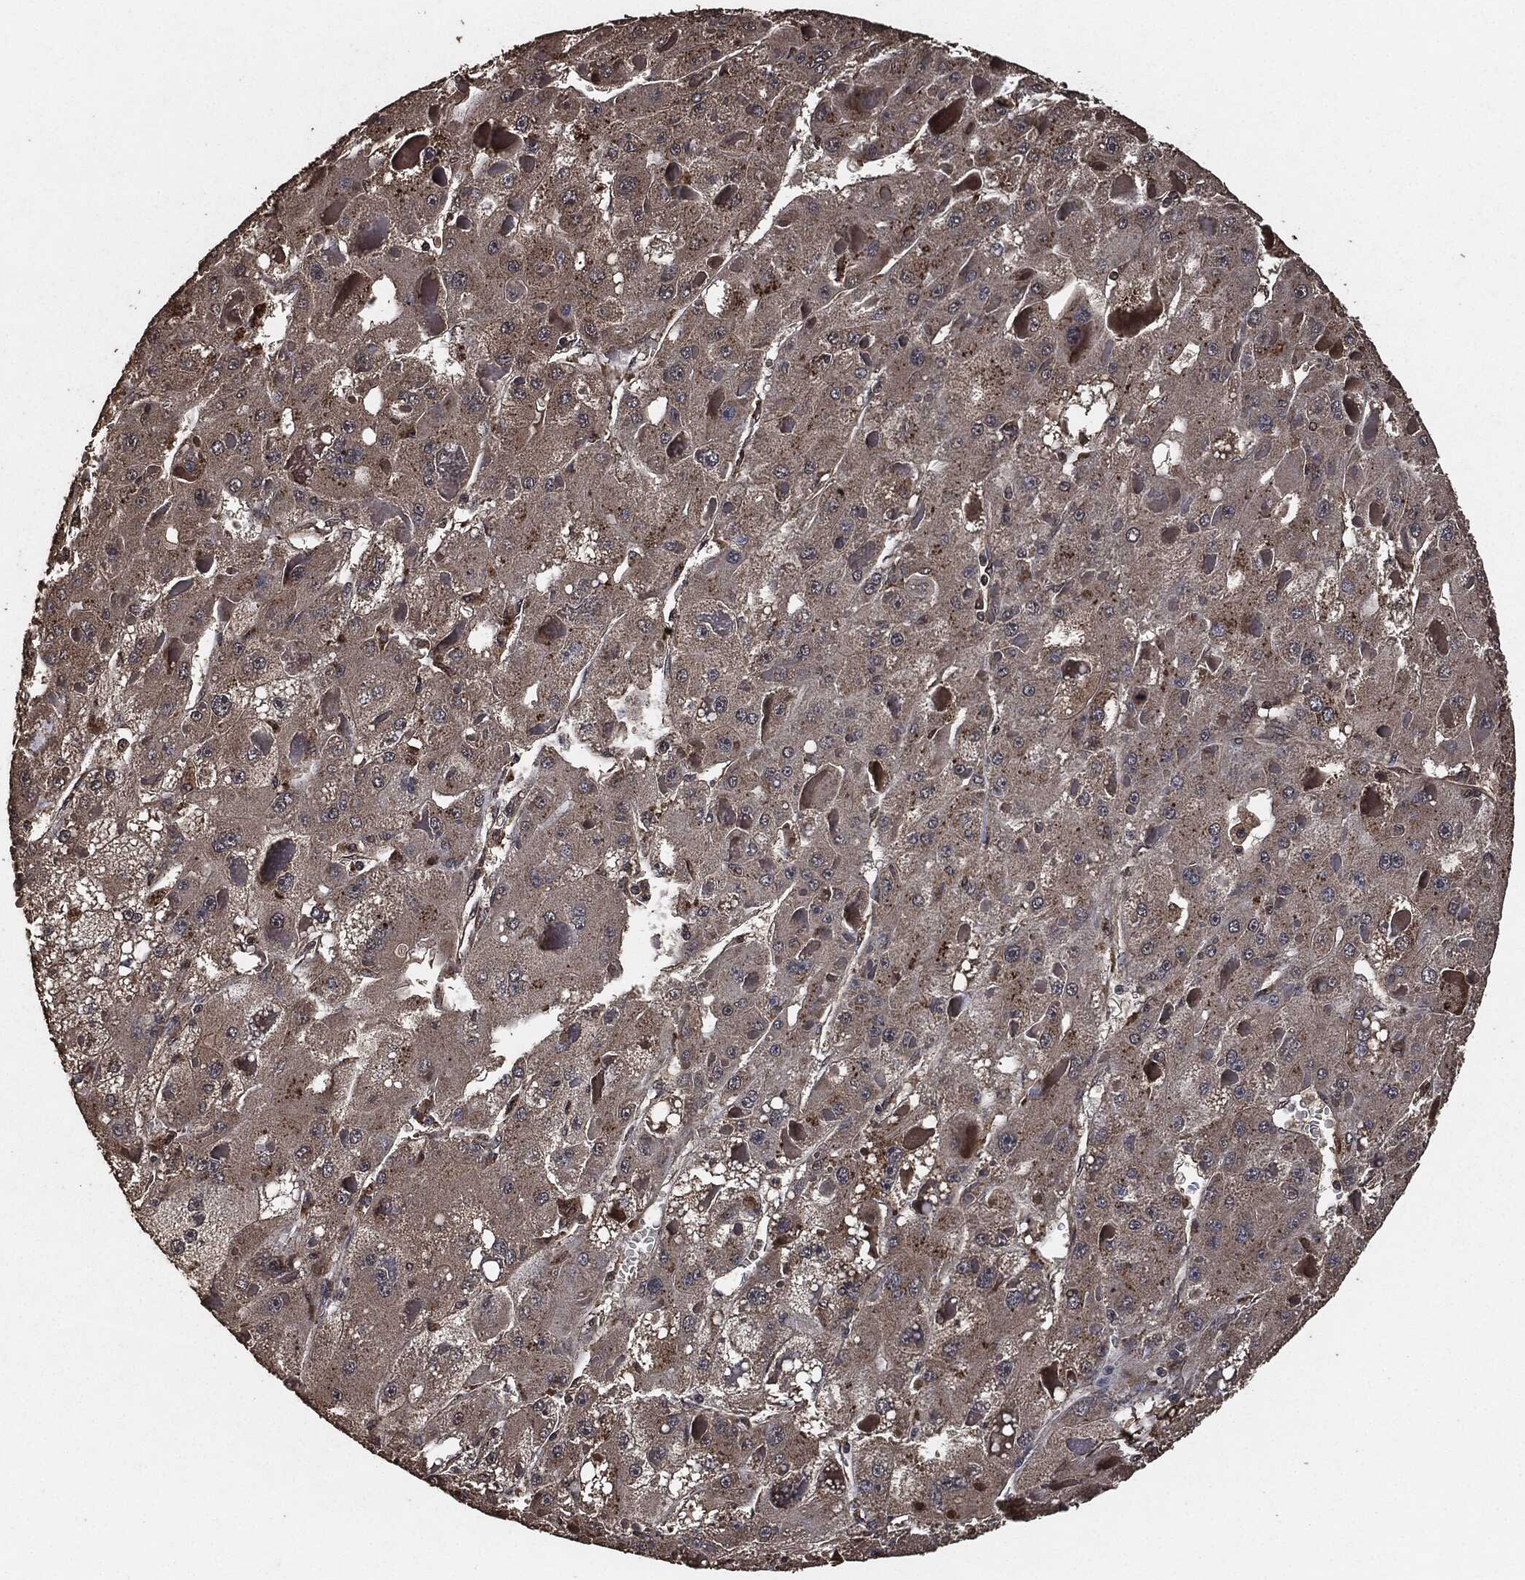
{"staining": {"intensity": "negative", "quantity": "none", "location": "none"}, "tissue": "liver cancer", "cell_type": "Tumor cells", "image_type": "cancer", "snomed": [{"axis": "morphology", "description": "Carcinoma, Hepatocellular, NOS"}, {"axis": "topography", "description": "Liver"}], "caption": "The IHC micrograph has no significant positivity in tumor cells of hepatocellular carcinoma (liver) tissue. (IHC, brightfield microscopy, high magnification).", "gene": "AKT1S1", "patient": {"sex": "female", "age": 73}}